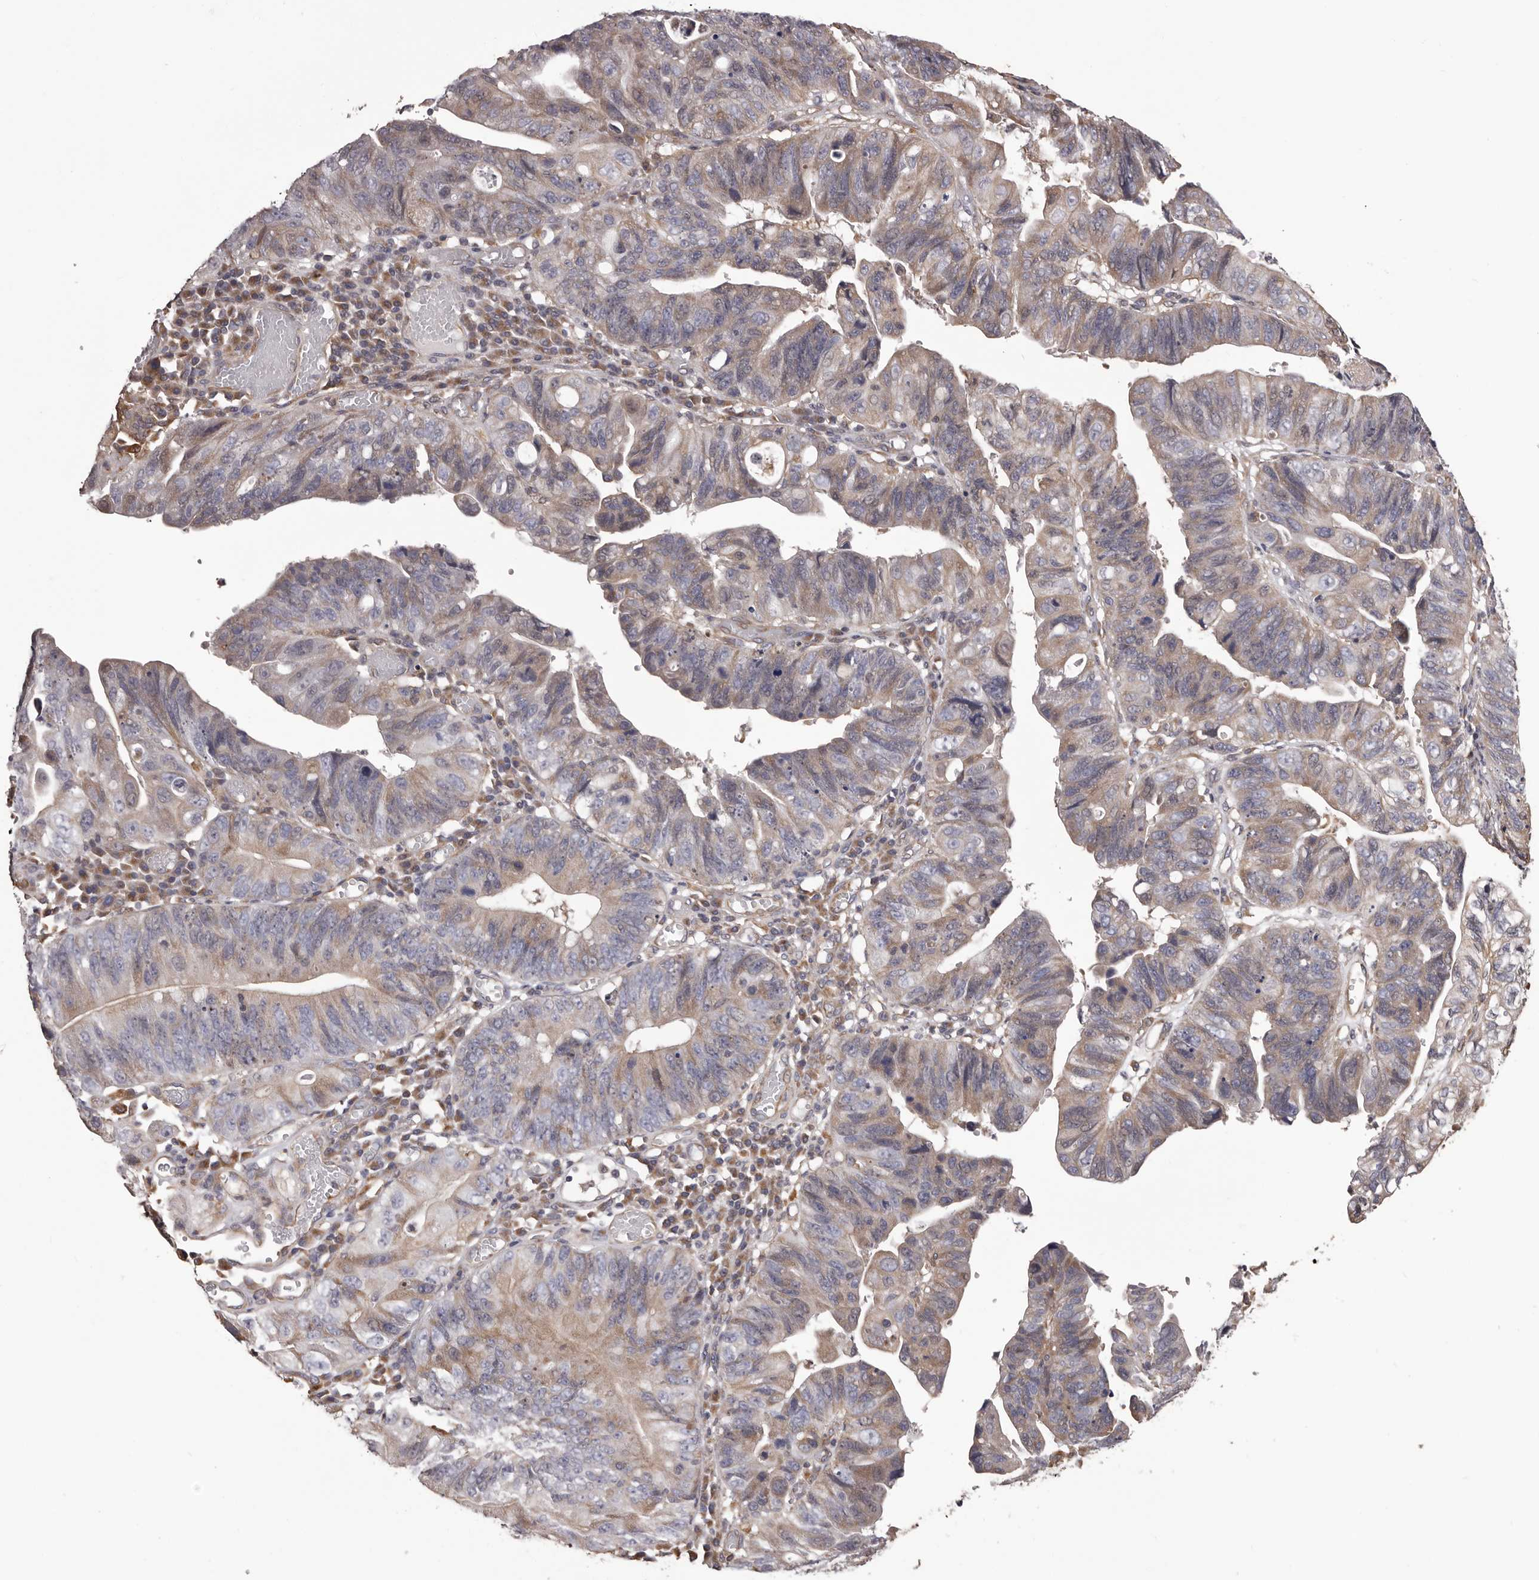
{"staining": {"intensity": "weak", "quantity": "<25%", "location": "cytoplasmic/membranous"}, "tissue": "stomach cancer", "cell_type": "Tumor cells", "image_type": "cancer", "snomed": [{"axis": "morphology", "description": "Adenocarcinoma, NOS"}, {"axis": "topography", "description": "Stomach"}], "caption": "IHC of human stomach cancer demonstrates no expression in tumor cells.", "gene": "CEP104", "patient": {"sex": "male", "age": 59}}